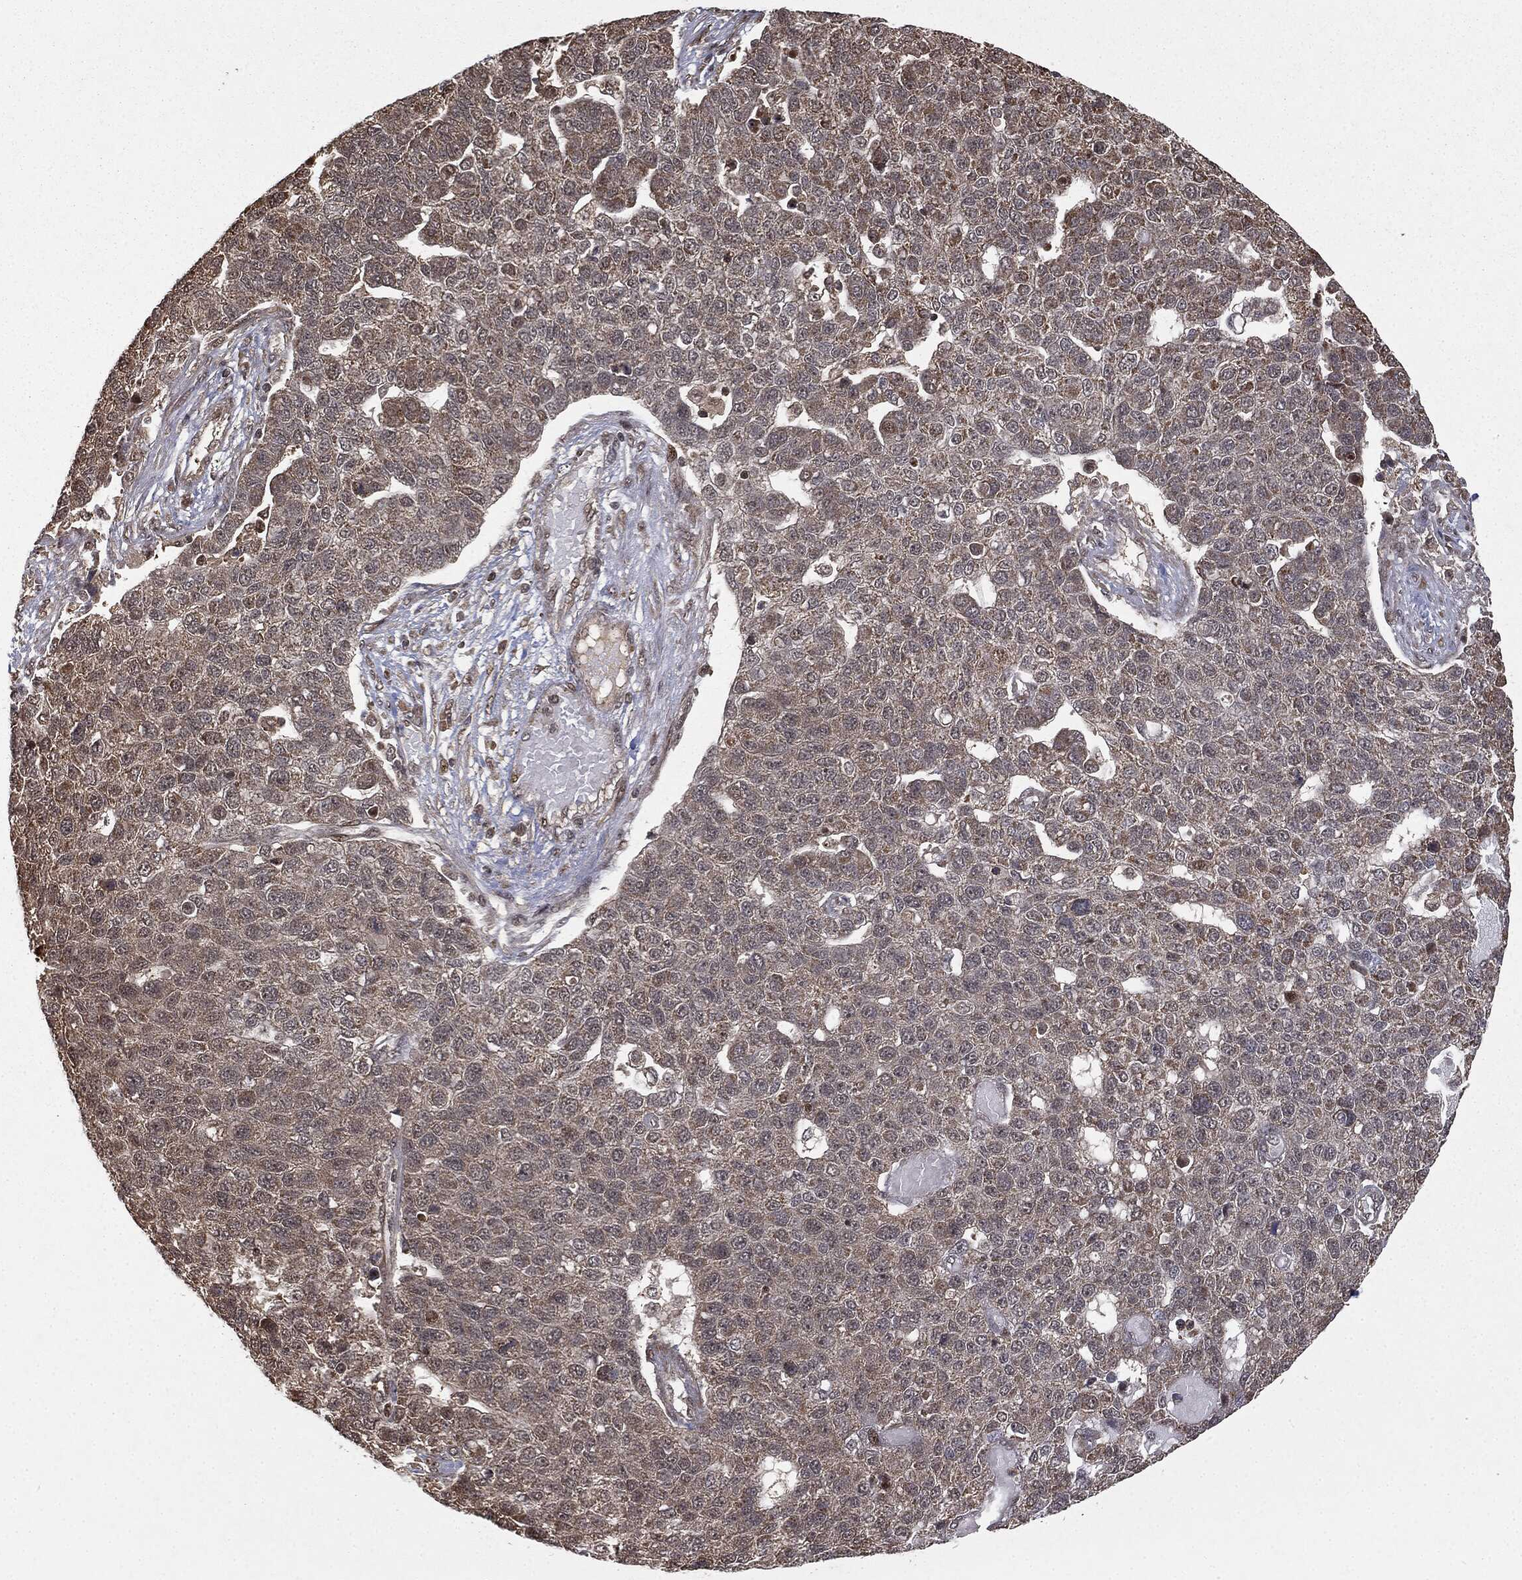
{"staining": {"intensity": "negative", "quantity": "none", "location": "none"}, "tissue": "pancreatic cancer", "cell_type": "Tumor cells", "image_type": "cancer", "snomed": [{"axis": "morphology", "description": "Adenocarcinoma, NOS"}, {"axis": "topography", "description": "Pancreas"}], "caption": "This photomicrograph is of pancreatic adenocarcinoma stained with IHC to label a protein in brown with the nuclei are counter-stained blue. There is no positivity in tumor cells.", "gene": "ZNHIT6", "patient": {"sex": "female", "age": 61}}